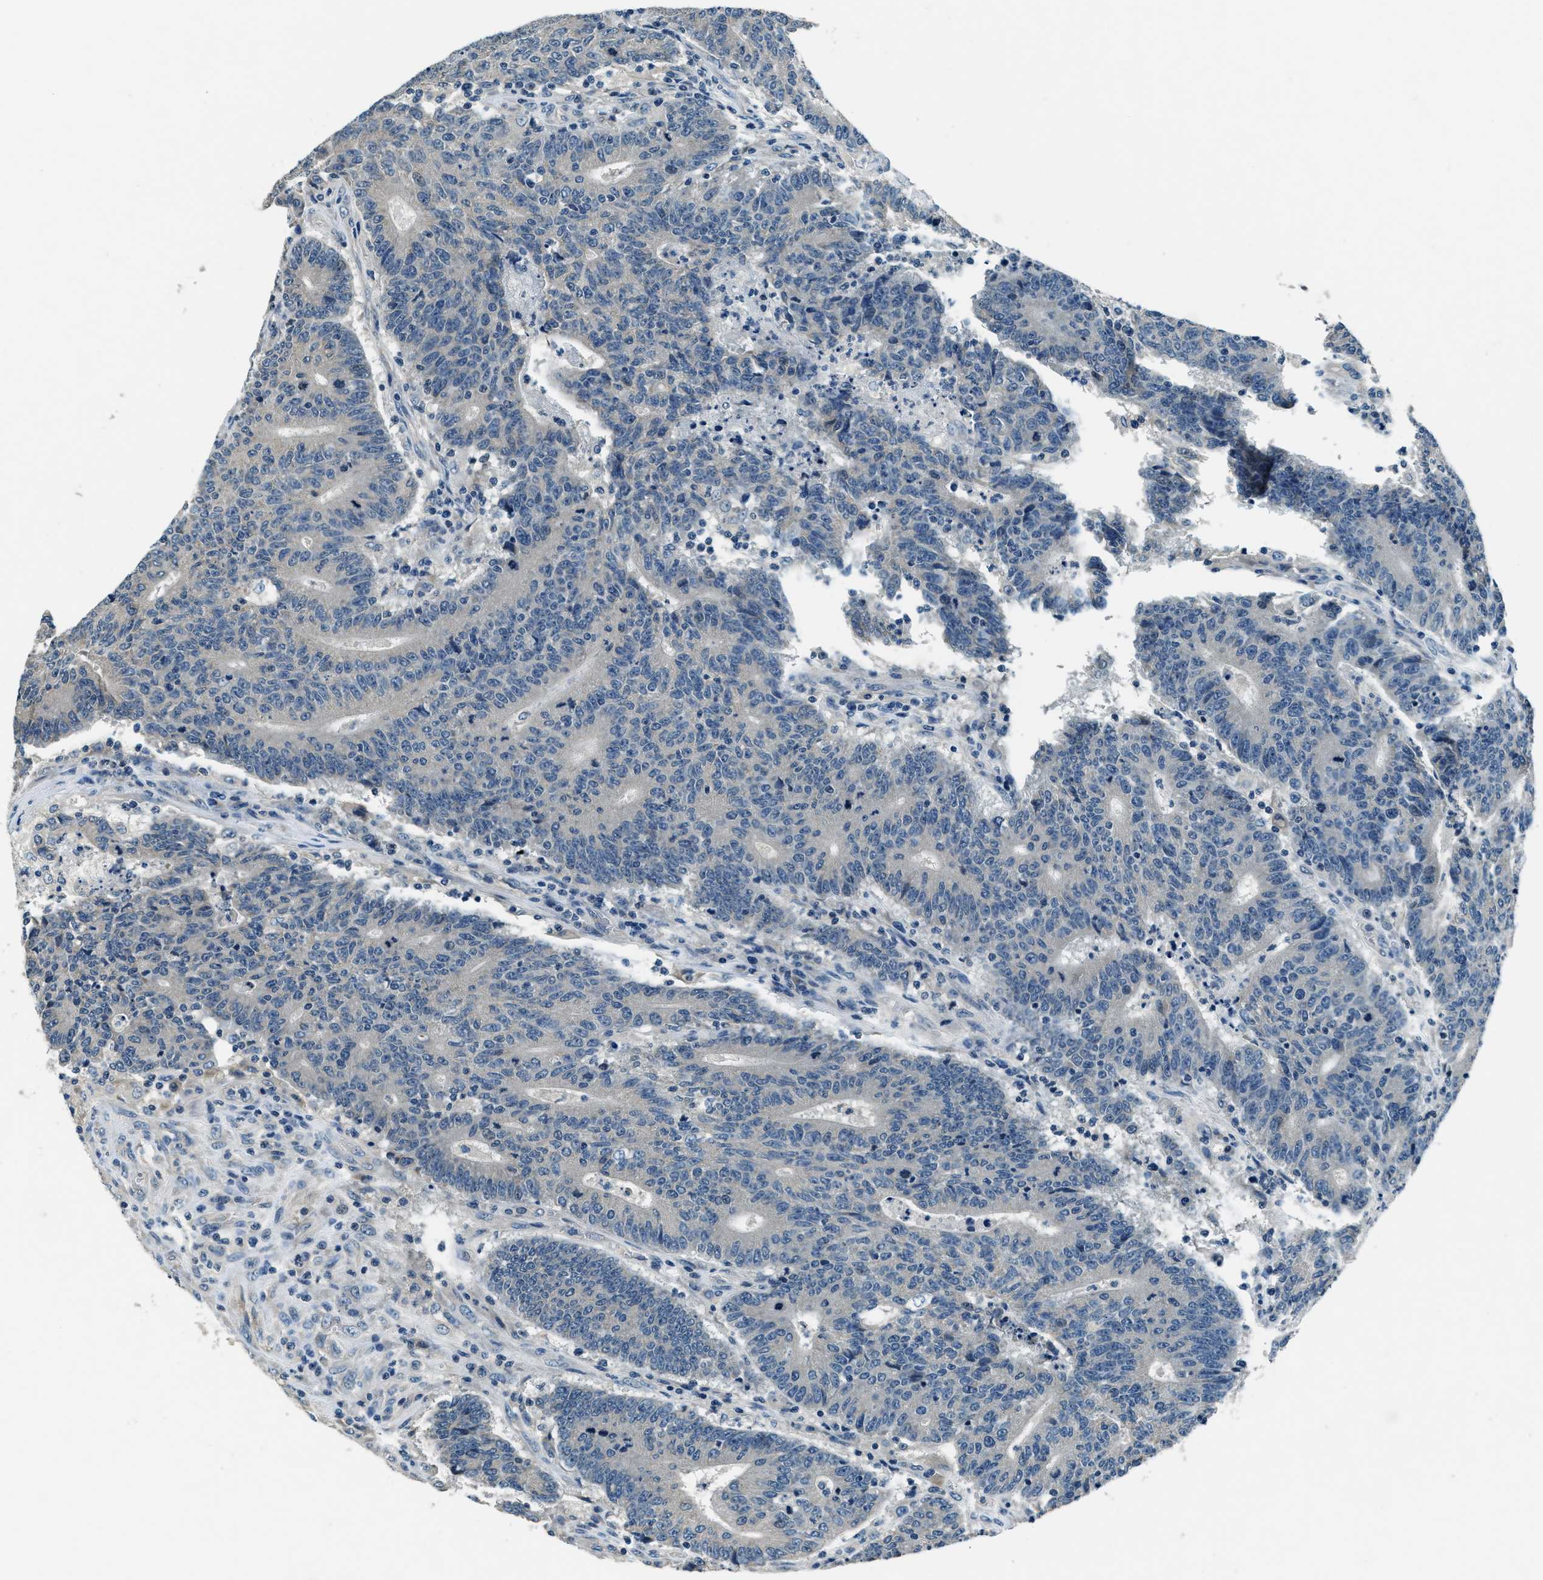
{"staining": {"intensity": "negative", "quantity": "none", "location": "none"}, "tissue": "colorectal cancer", "cell_type": "Tumor cells", "image_type": "cancer", "snomed": [{"axis": "morphology", "description": "Normal tissue, NOS"}, {"axis": "morphology", "description": "Adenocarcinoma, NOS"}, {"axis": "topography", "description": "Colon"}], "caption": "An image of colorectal cancer stained for a protein reveals no brown staining in tumor cells.", "gene": "NME8", "patient": {"sex": "female", "age": 75}}